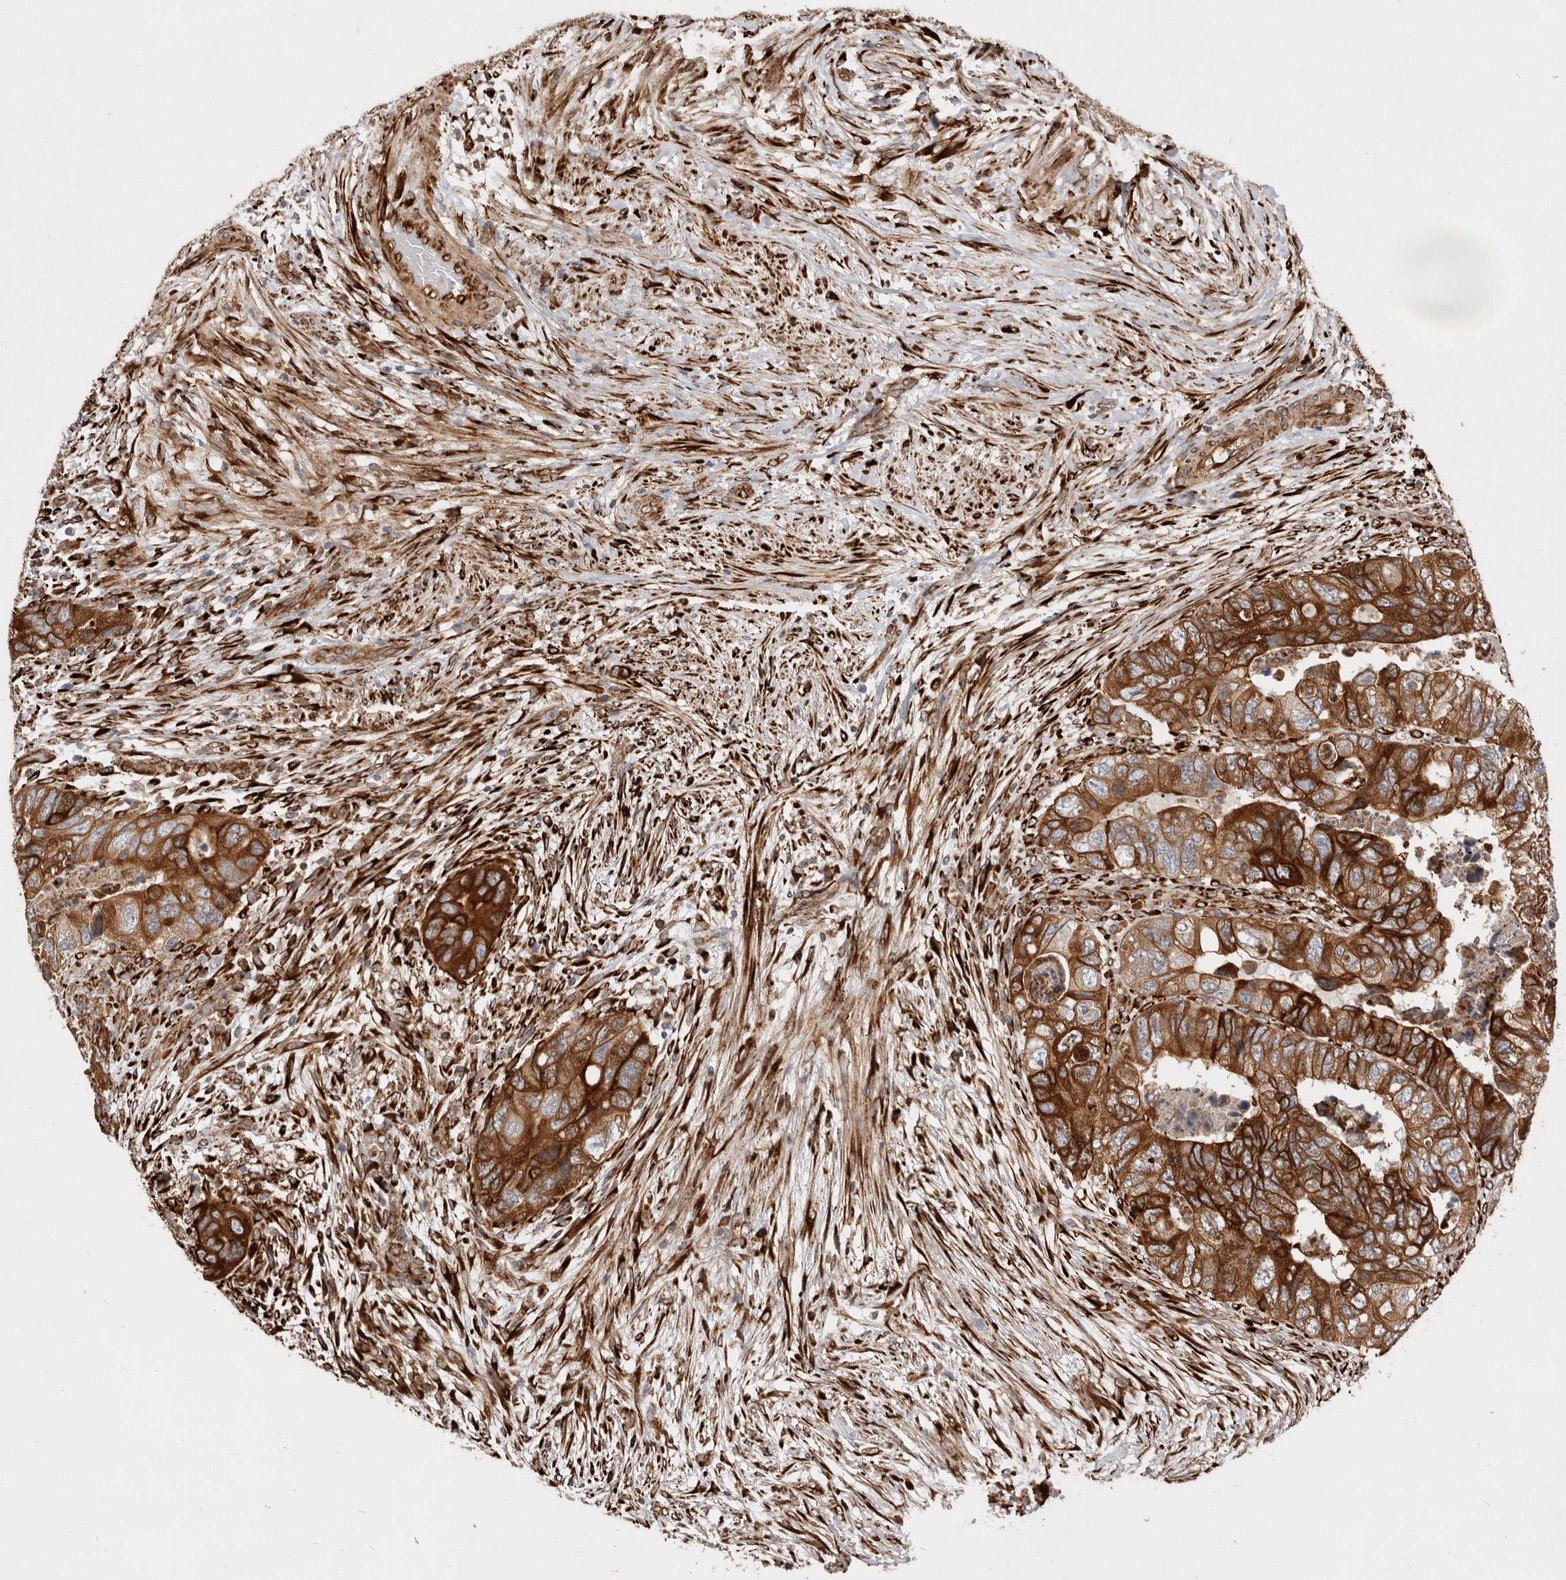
{"staining": {"intensity": "strong", "quantity": ">75%", "location": "cytoplasmic/membranous"}, "tissue": "colorectal cancer", "cell_type": "Tumor cells", "image_type": "cancer", "snomed": [{"axis": "morphology", "description": "Adenocarcinoma, NOS"}, {"axis": "topography", "description": "Rectum"}], "caption": "Protein expression analysis of human adenocarcinoma (colorectal) reveals strong cytoplasmic/membranous staining in approximately >75% of tumor cells.", "gene": "WDTC1", "patient": {"sex": "male", "age": 63}}